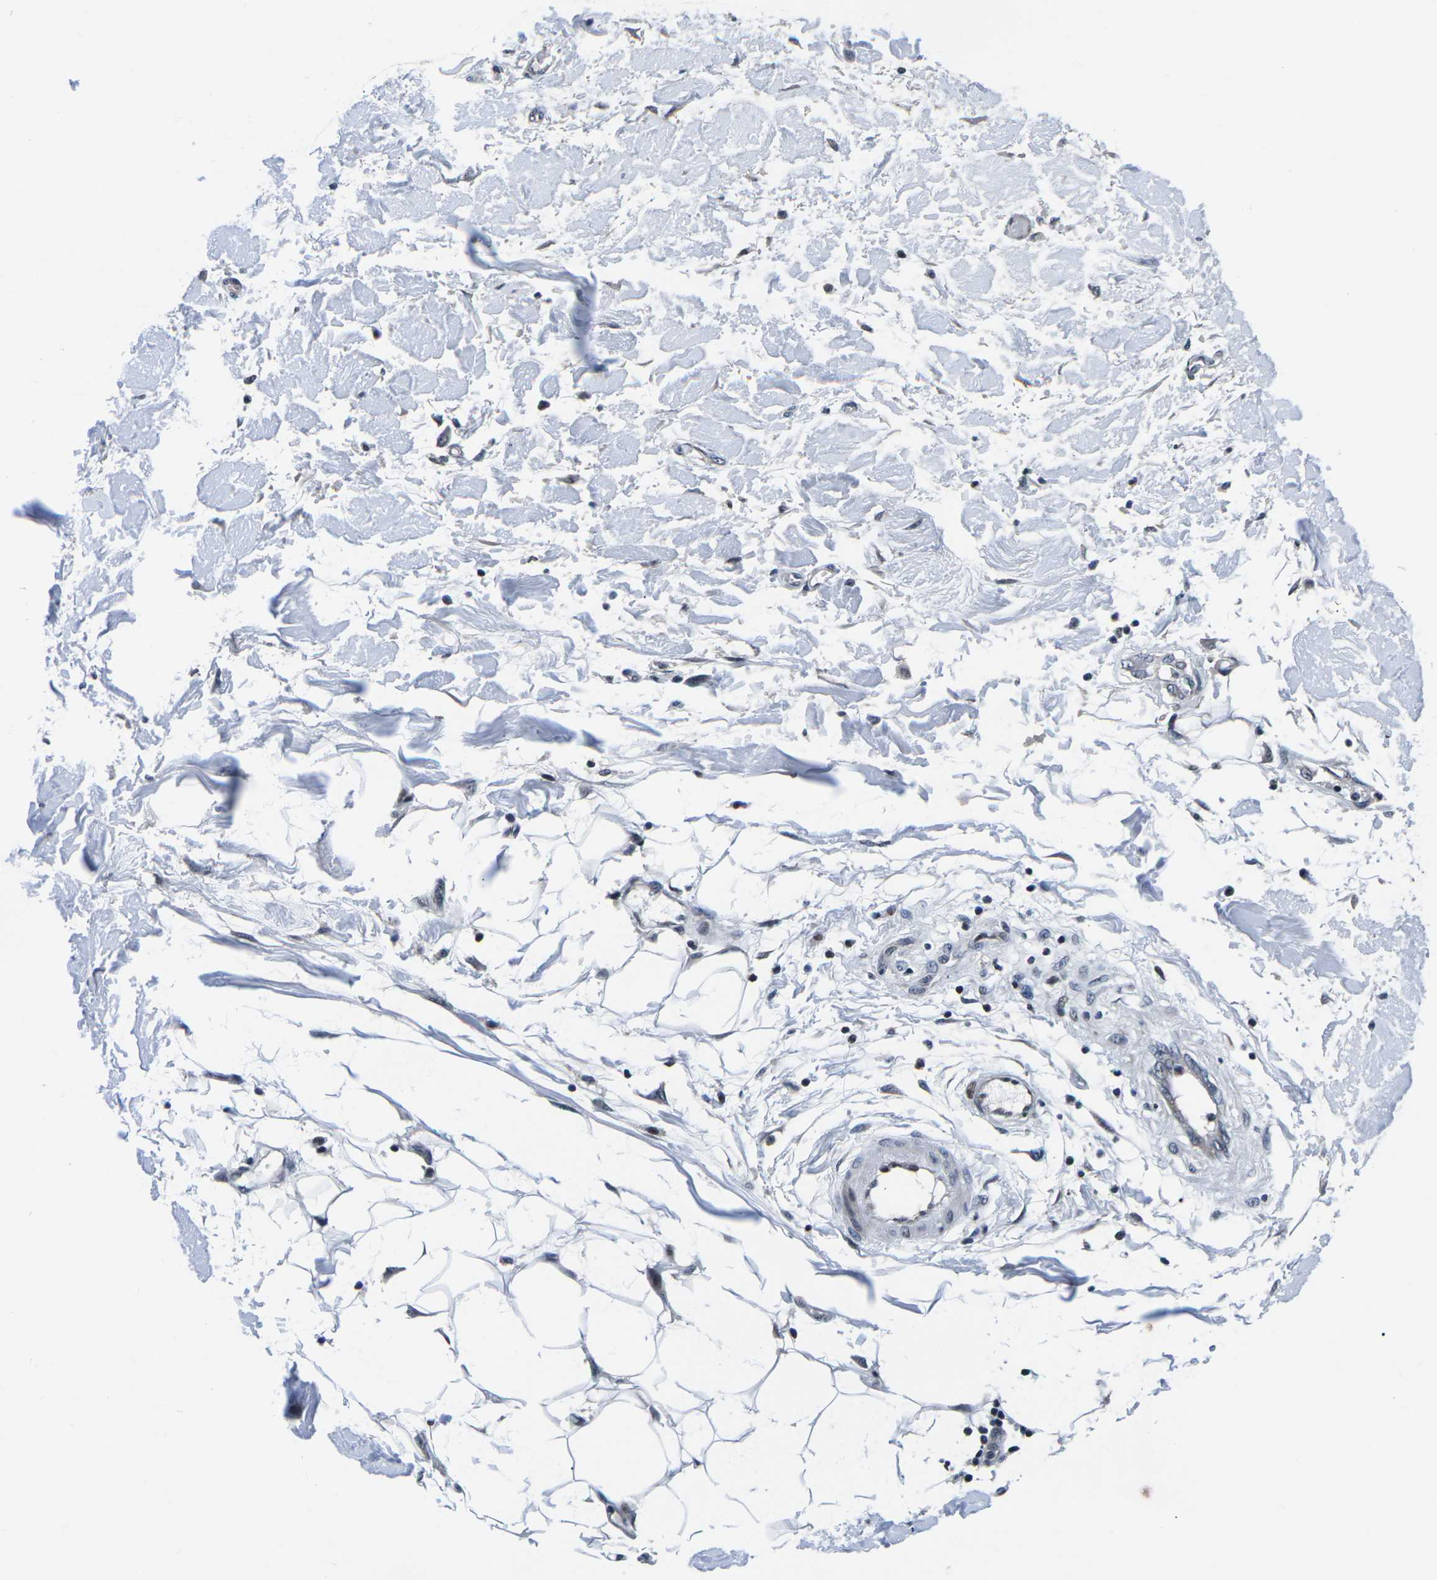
{"staining": {"intensity": "moderate", "quantity": ">75%", "location": "nuclear"}, "tissue": "adipose tissue", "cell_type": "Adipocytes", "image_type": "normal", "snomed": [{"axis": "morphology", "description": "Normal tissue, NOS"}, {"axis": "morphology", "description": "Squamous cell carcinoma, NOS"}, {"axis": "topography", "description": "Skin"}, {"axis": "topography", "description": "Peripheral nerve tissue"}], "caption": "IHC of unremarkable human adipose tissue displays medium levels of moderate nuclear positivity in approximately >75% of adipocytes. The staining is performed using DAB (3,3'-diaminobenzidine) brown chromogen to label protein expression. The nuclei are counter-stained blue using hematoxylin.", "gene": "CDC73", "patient": {"sex": "male", "age": 83}}